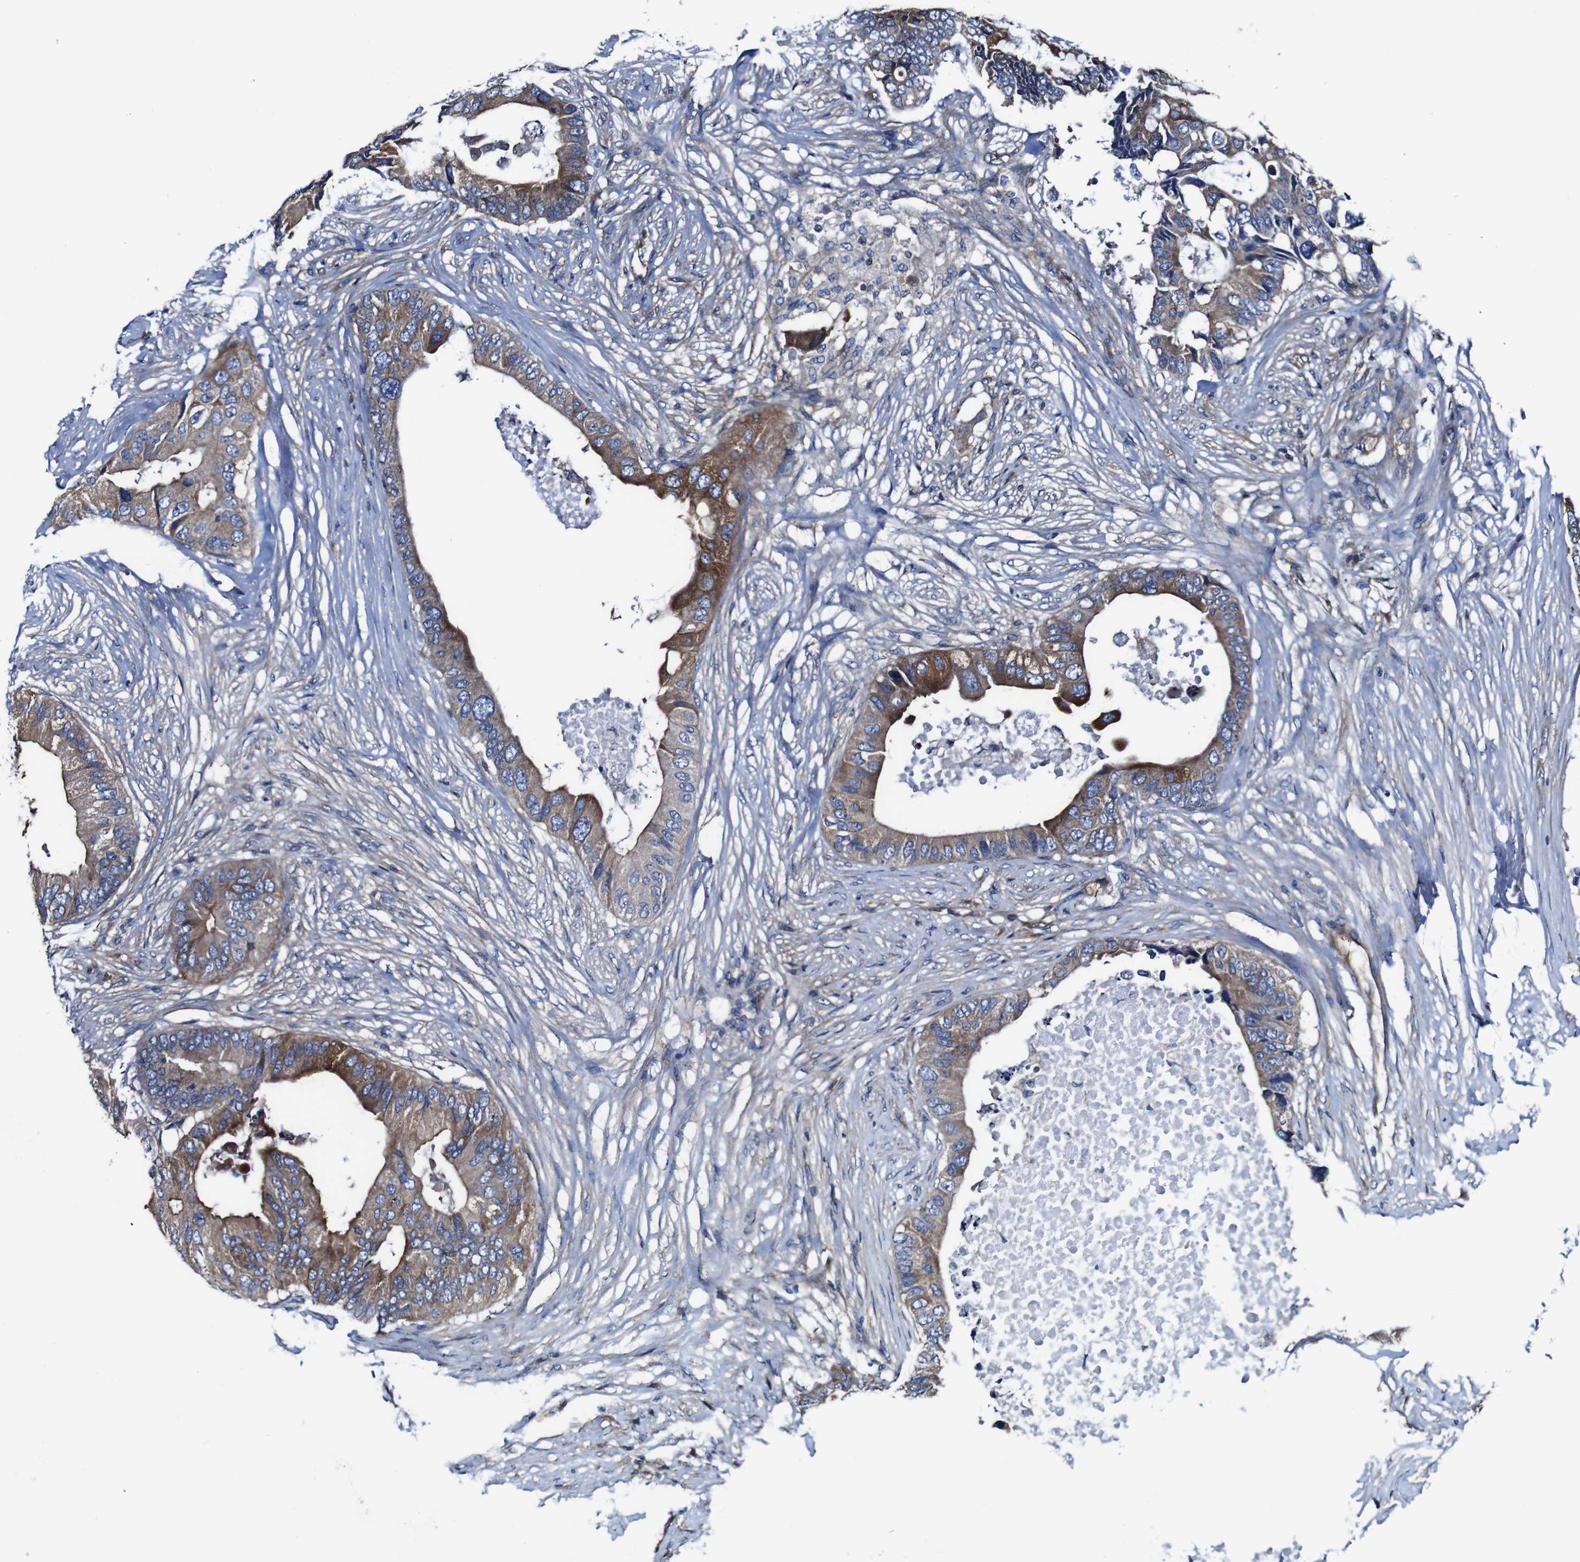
{"staining": {"intensity": "moderate", "quantity": ">75%", "location": "cytoplasmic/membranous"}, "tissue": "colorectal cancer", "cell_type": "Tumor cells", "image_type": "cancer", "snomed": [{"axis": "morphology", "description": "Adenocarcinoma, NOS"}, {"axis": "topography", "description": "Colon"}], "caption": "A brown stain highlights moderate cytoplasmic/membranous positivity of a protein in adenocarcinoma (colorectal) tumor cells.", "gene": "CSF1R", "patient": {"sex": "male", "age": 71}}